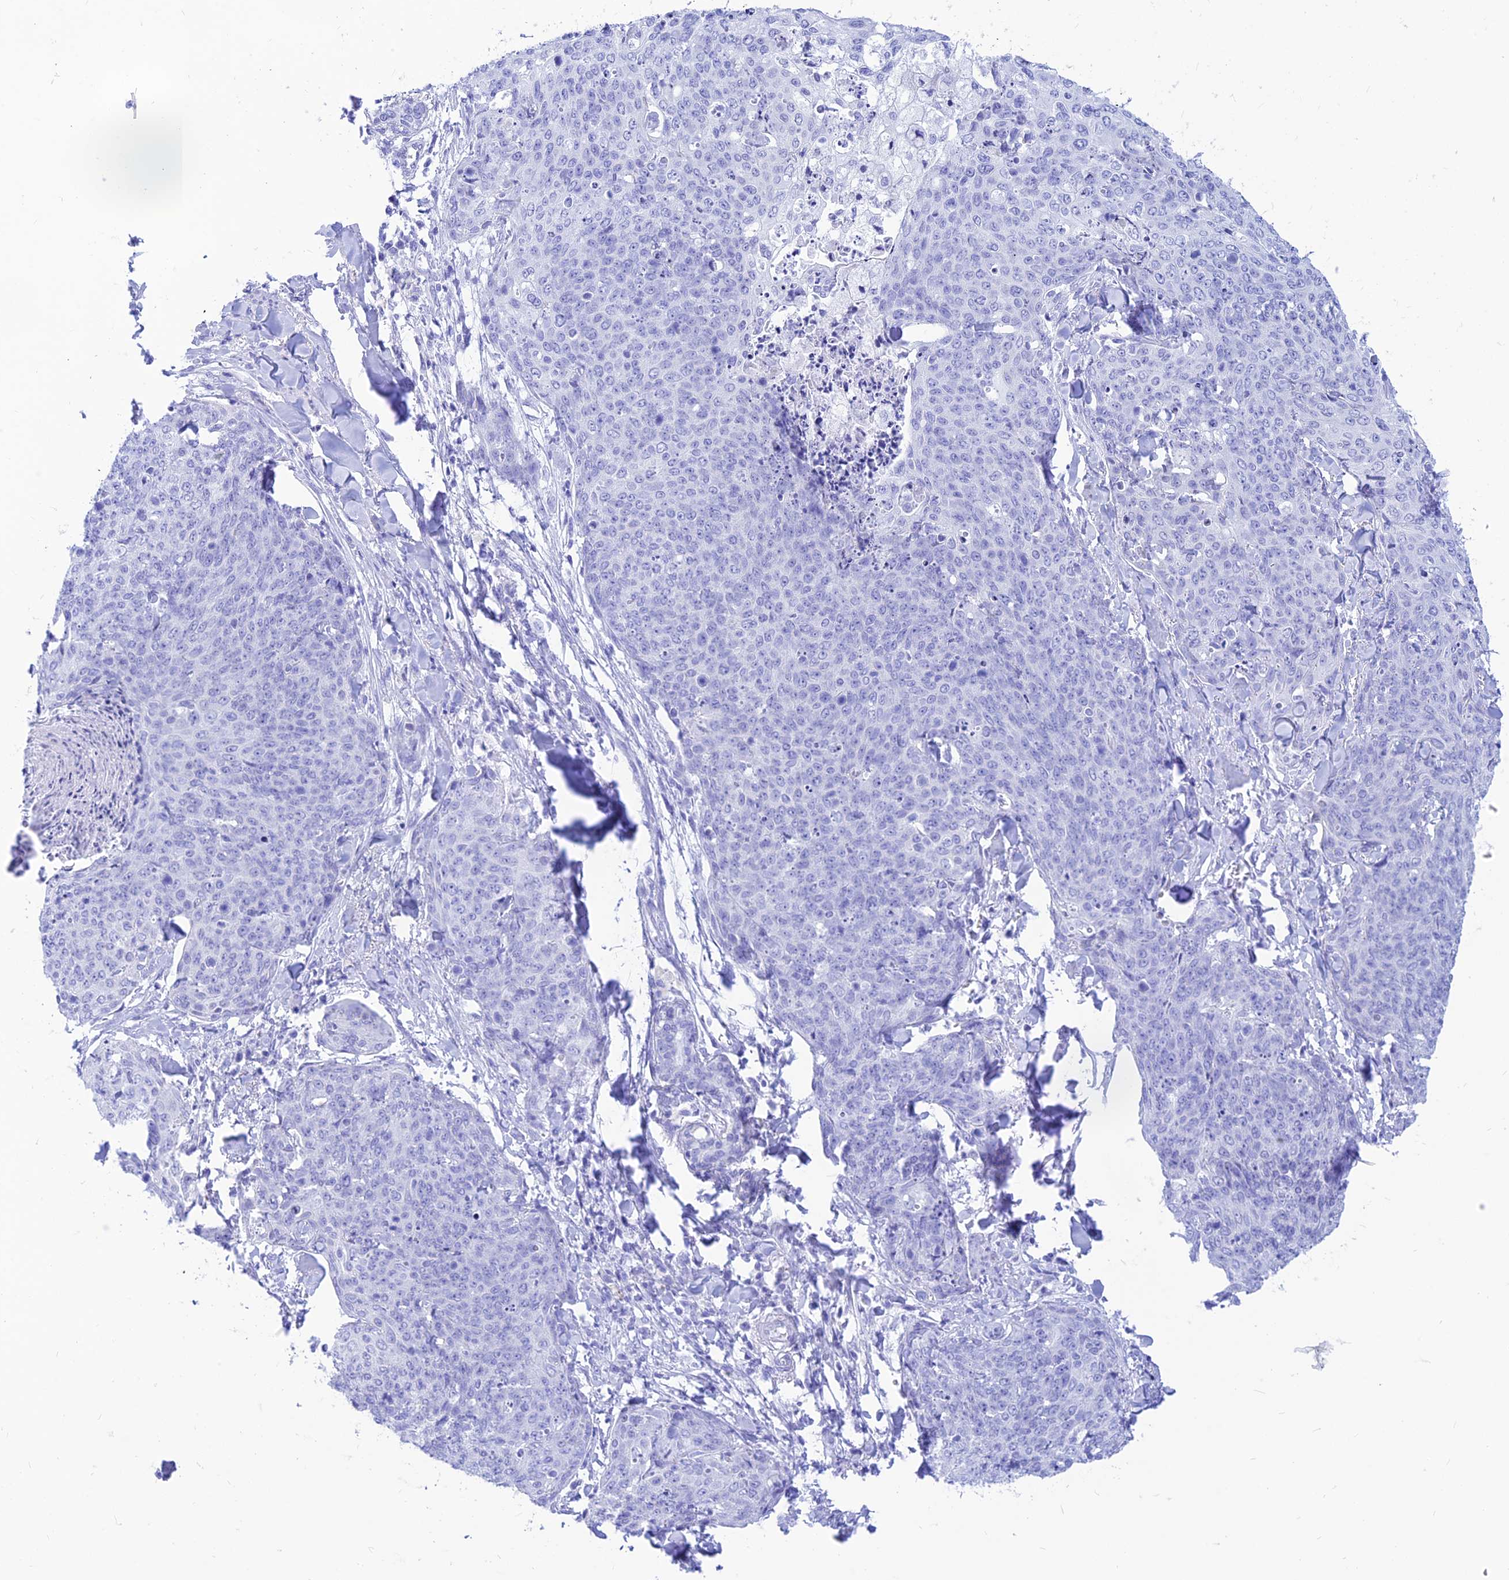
{"staining": {"intensity": "negative", "quantity": "none", "location": "none"}, "tissue": "skin cancer", "cell_type": "Tumor cells", "image_type": "cancer", "snomed": [{"axis": "morphology", "description": "Squamous cell carcinoma, NOS"}, {"axis": "topography", "description": "Skin"}, {"axis": "topography", "description": "Vulva"}], "caption": "Tumor cells are negative for protein expression in human squamous cell carcinoma (skin).", "gene": "PRNP", "patient": {"sex": "female", "age": 85}}